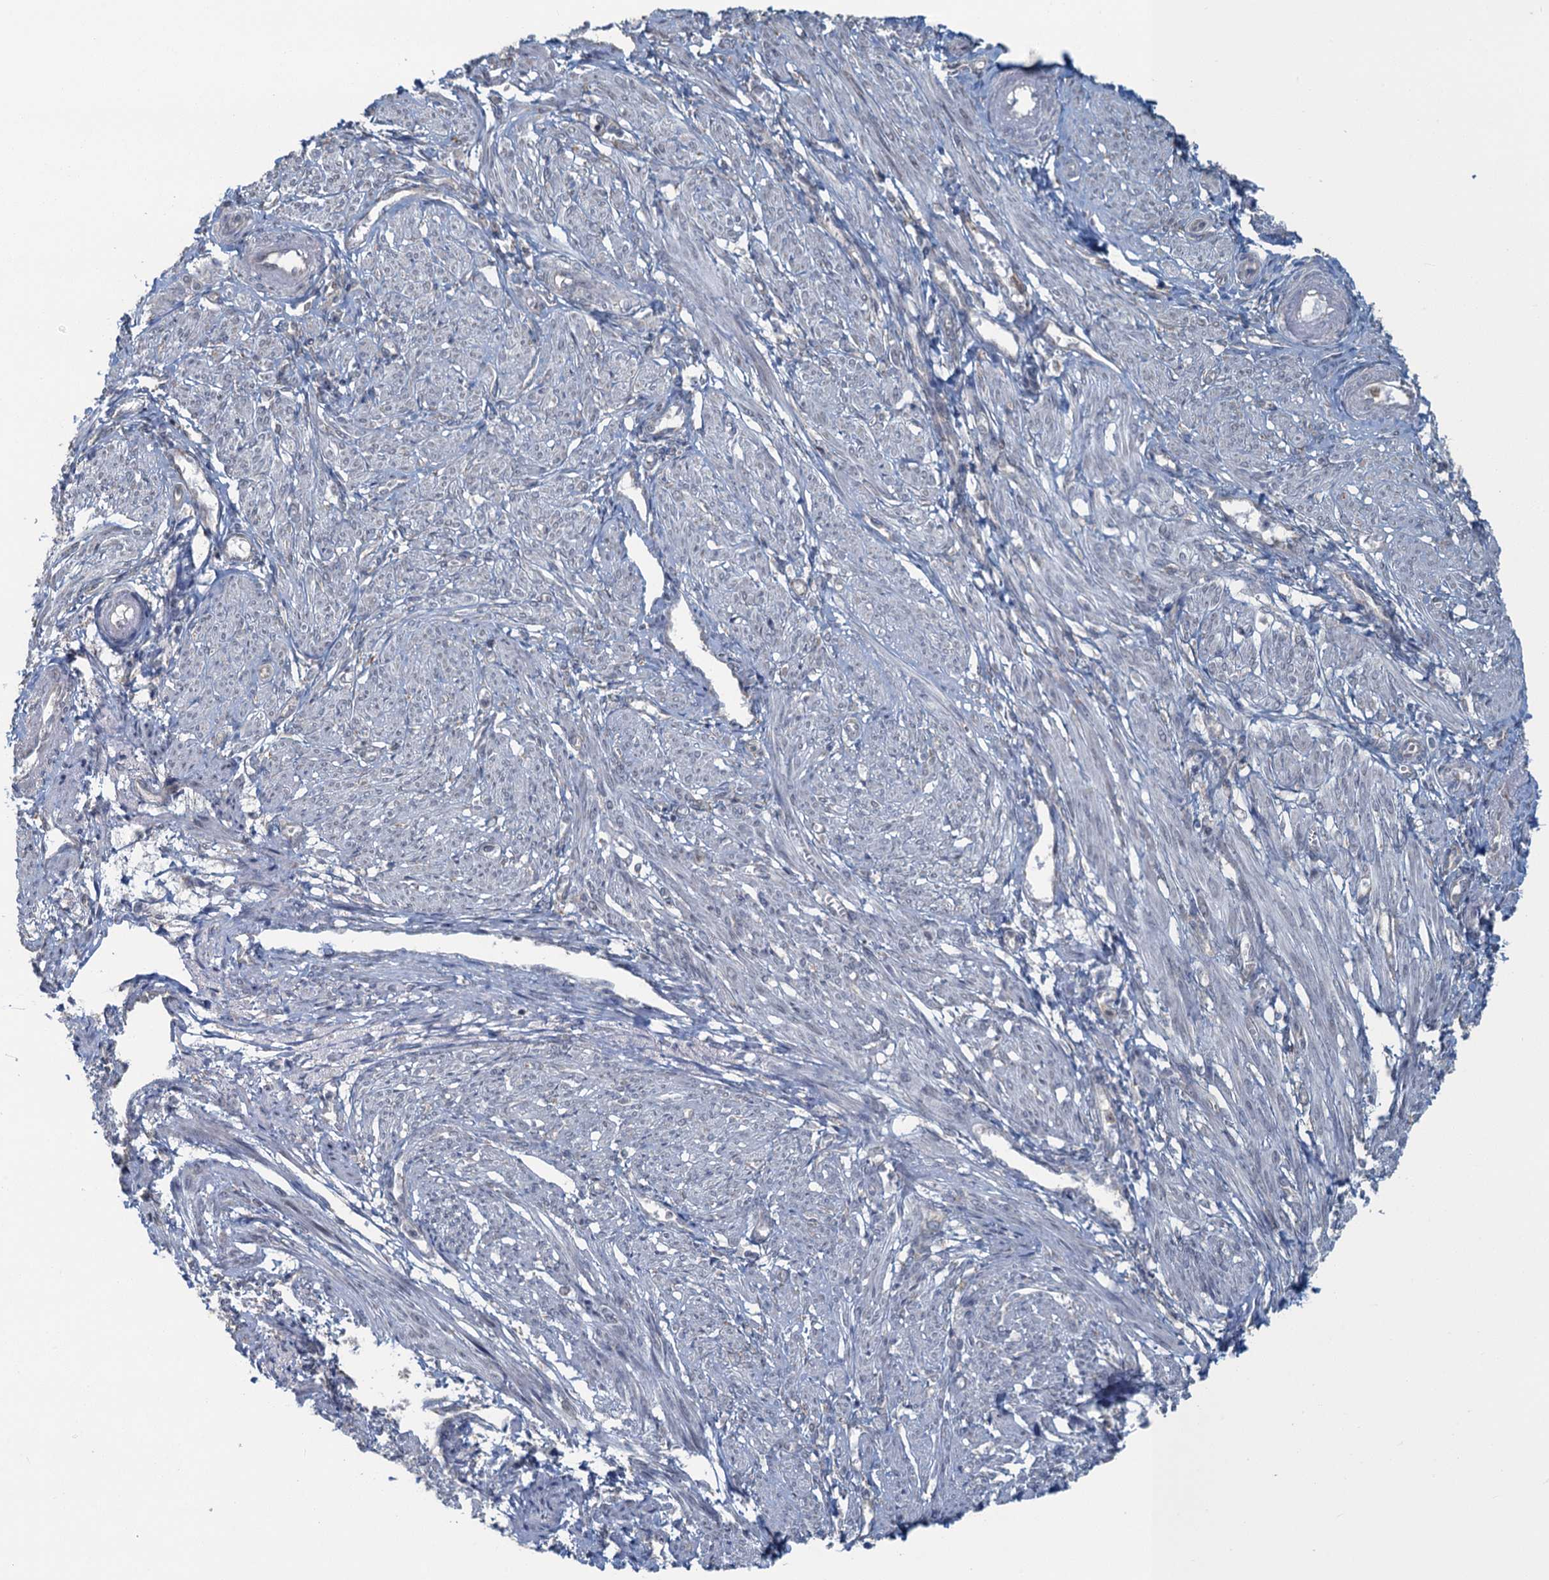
{"staining": {"intensity": "negative", "quantity": "none", "location": "none"}, "tissue": "smooth muscle", "cell_type": "Smooth muscle cells", "image_type": "normal", "snomed": [{"axis": "morphology", "description": "Normal tissue, NOS"}, {"axis": "topography", "description": "Smooth muscle"}], "caption": "This is an immunohistochemistry micrograph of normal human smooth muscle. There is no positivity in smooth muscle cells.", "gene": "TEX35", "patient": {"sex": "female", "age": 39}}